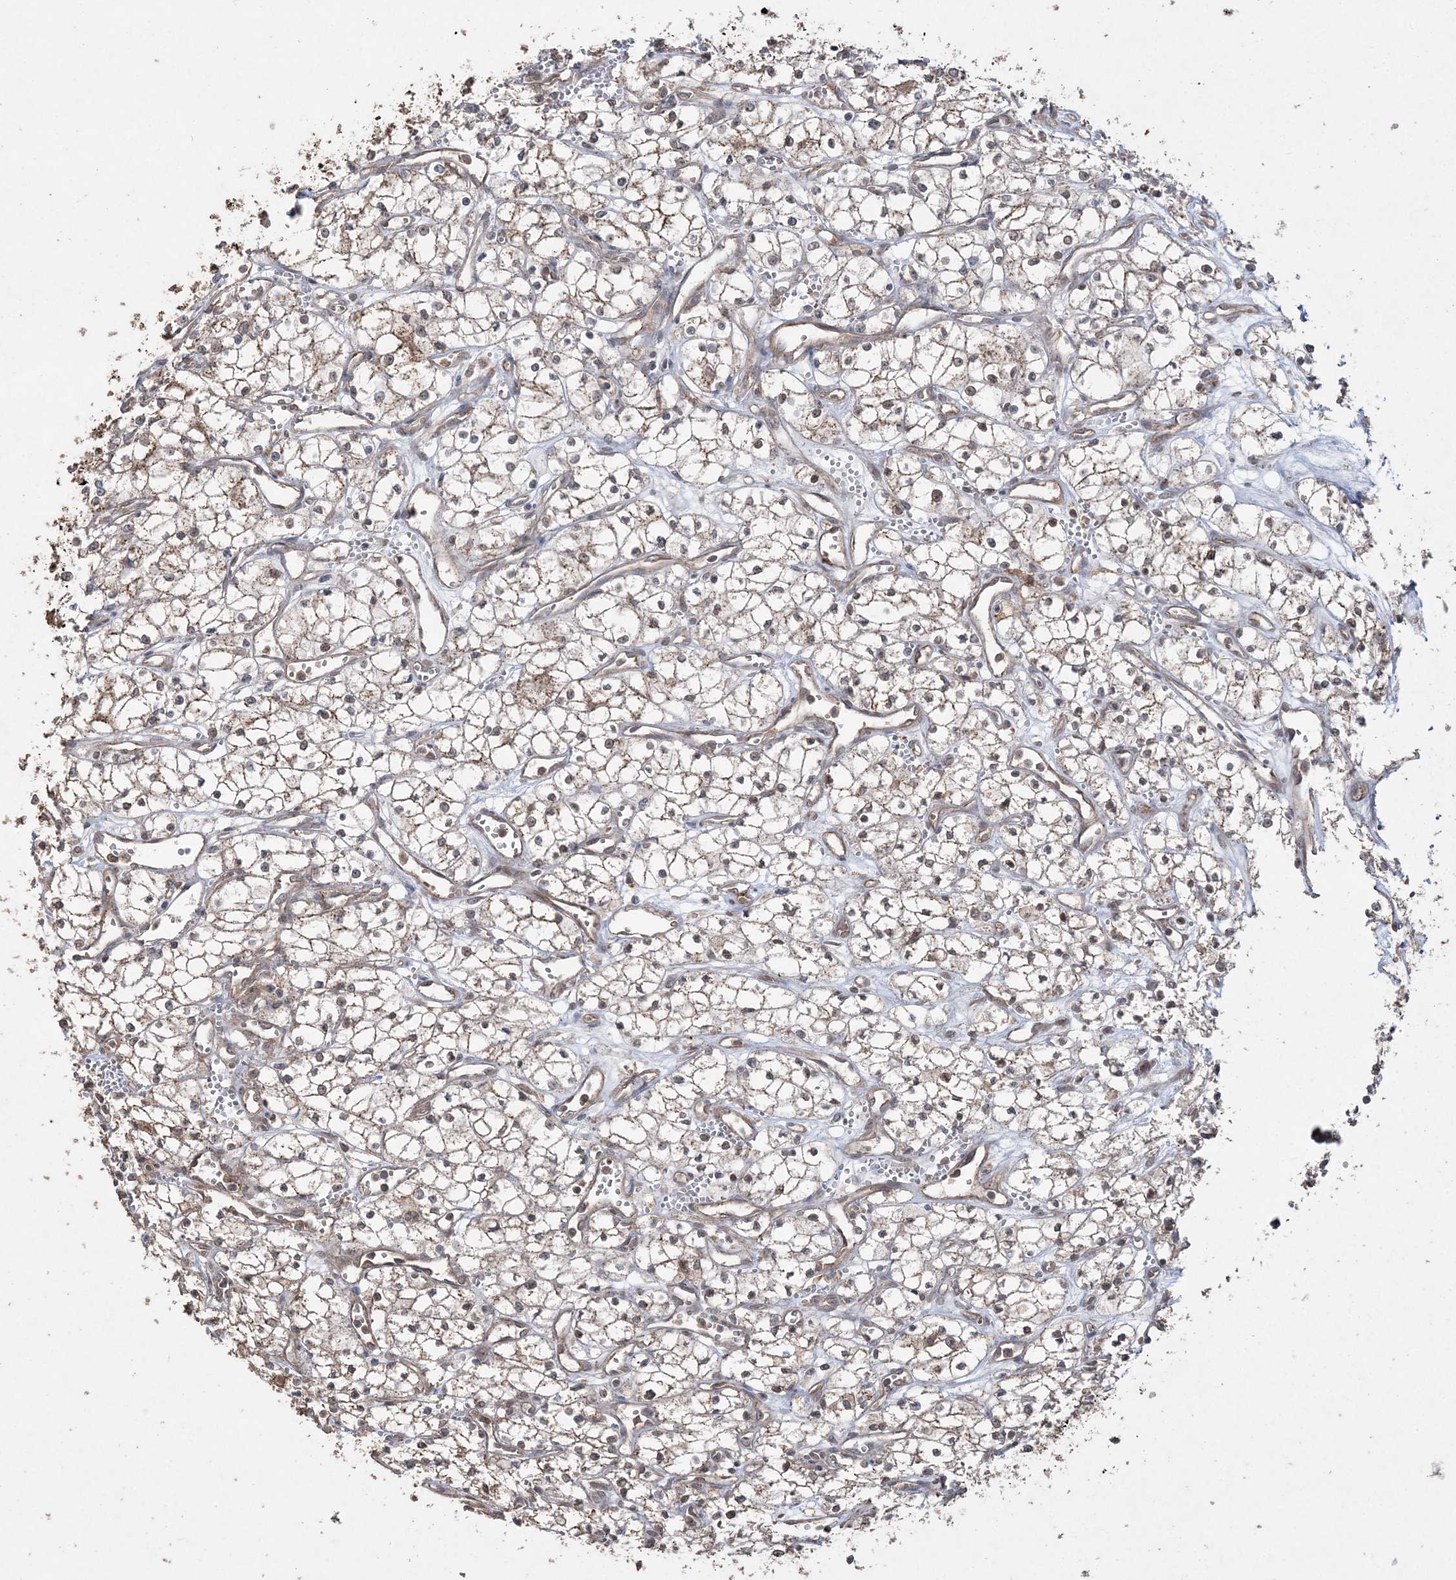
{"staining": {"intensity": "weak", "quantity": "25%-75%", "location": "cytoplasmic/membranous"}, "tissue": "renal cancer", "cell_type": "Tumor cells", "image_type": "cancer", "snomed": [{"axis": "morphology", "description": "Adenocarcinoma, NOS"}, {"axis": "topography", "description": "Kidney"}], "caption": "DAB immunohistochemical staining of human renal cancer (adenocarcinoma) demonstrates weak cytoplasmic/membranous protein positivity in approximately 25%-75% of tumor cells.", "gene": "EHHADH", "patient": {"sex": "male", "age": 59}}